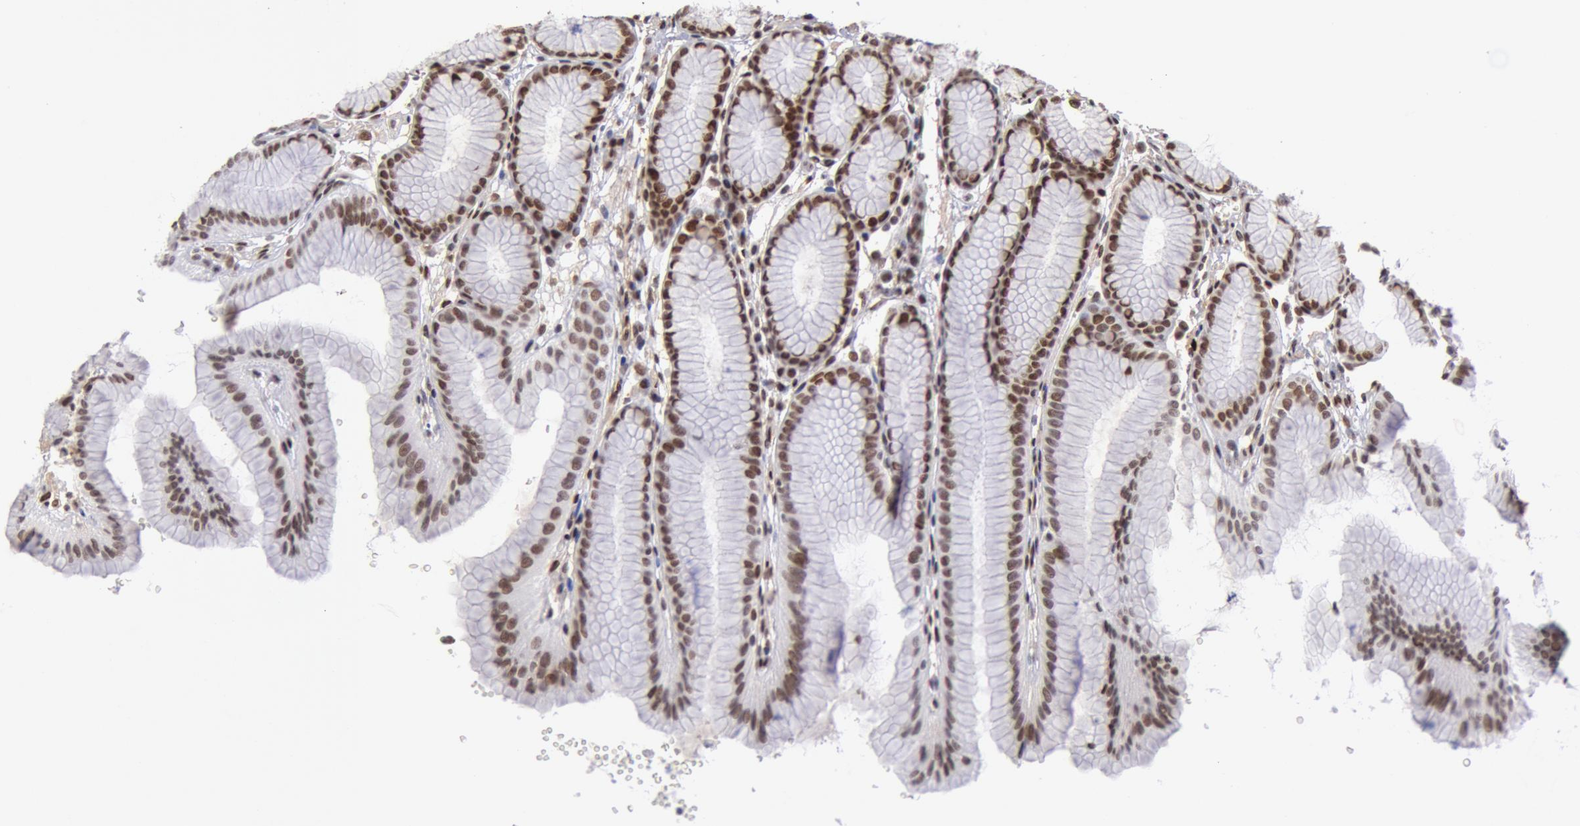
{"staining": {"intensity": "strong", "quantity": ">75%", "location": "nuclear"}, "tissue": "stomach", "cell_type": "Glandular cells", "image_type": "normal", "snomed": [{"axis": "morphology", "description": "Normal tissue, NOS"}, {"axis": "topography", "description": "Stomach"}], "caption": "Unremarkable stomach demonstrates strong nuclear positivity in about >75% of glandular cells, visualized by immunohistochemistry.", "gene": "CDKN2B", "patient": {"sex": "male", "age": 42}}